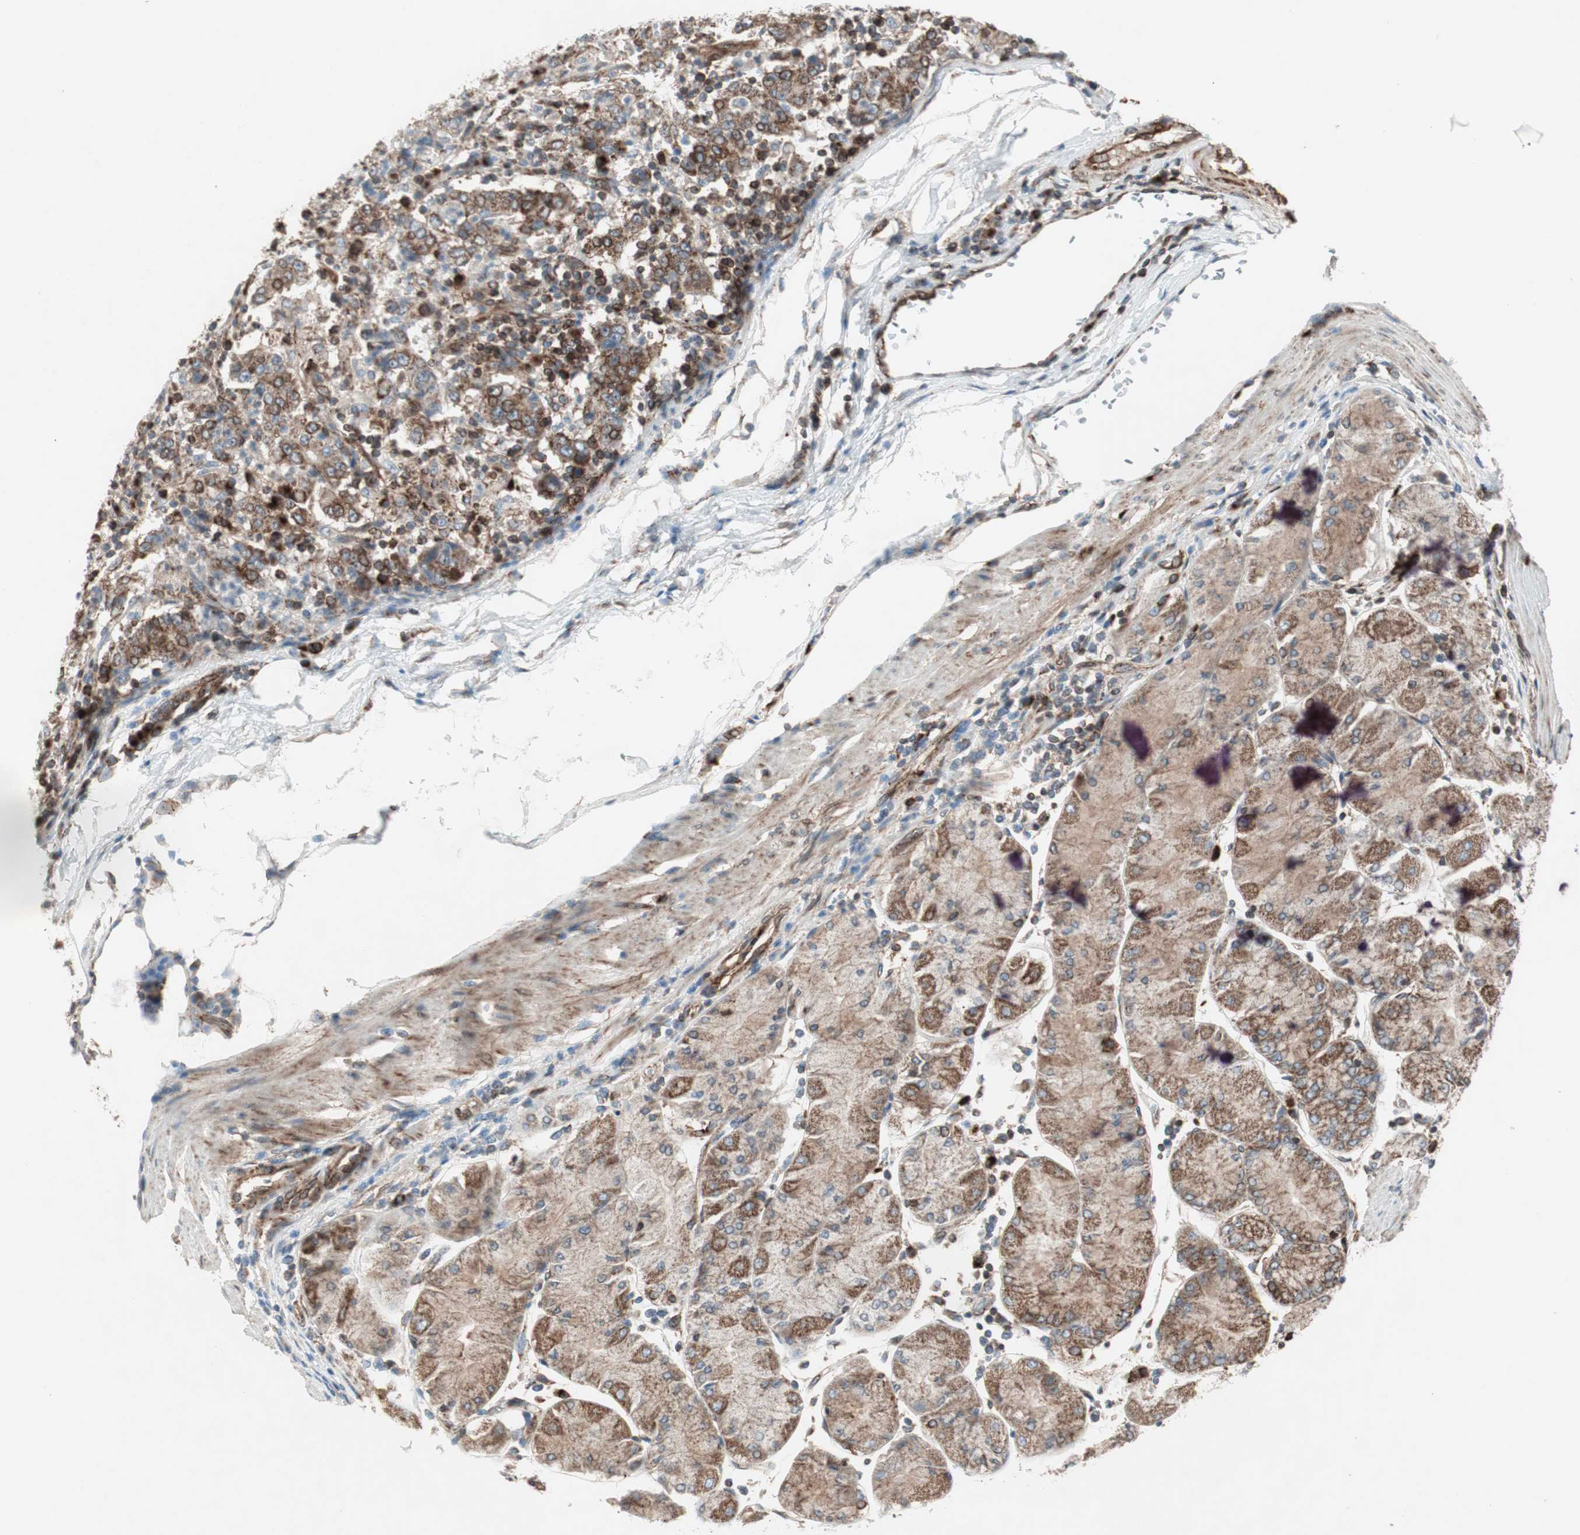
{"staining": {"intensity": "moderate", "quantity": ">75%", "location": "cytoplasmic/membranous,nuclear"}, "tissue": "stomach cancer", "cell_type": "Tumor cells", "image_type": "cancer", "snomed": [{"axis": "morphology", "description": "Normal tissue, NOS"}, {"axis": "morphology", "description": "Adenocarcinoma, NOS"}, {"axis": "topography", "description": "Stomach, upper"}, {"axis": "topography", "description": "Stomach"}], "caption": "This photomicrograph demonstrates adenocarcinoma (stomach) stained with IHC to label a protein in brown. The cytoplasmic/membranous and nuclear of tumor cells show moderate positivity for the protein. Nuclei are counter-stained blue.", "gene": "NUP62", "patient": {"sex": "male", "age": 59}}